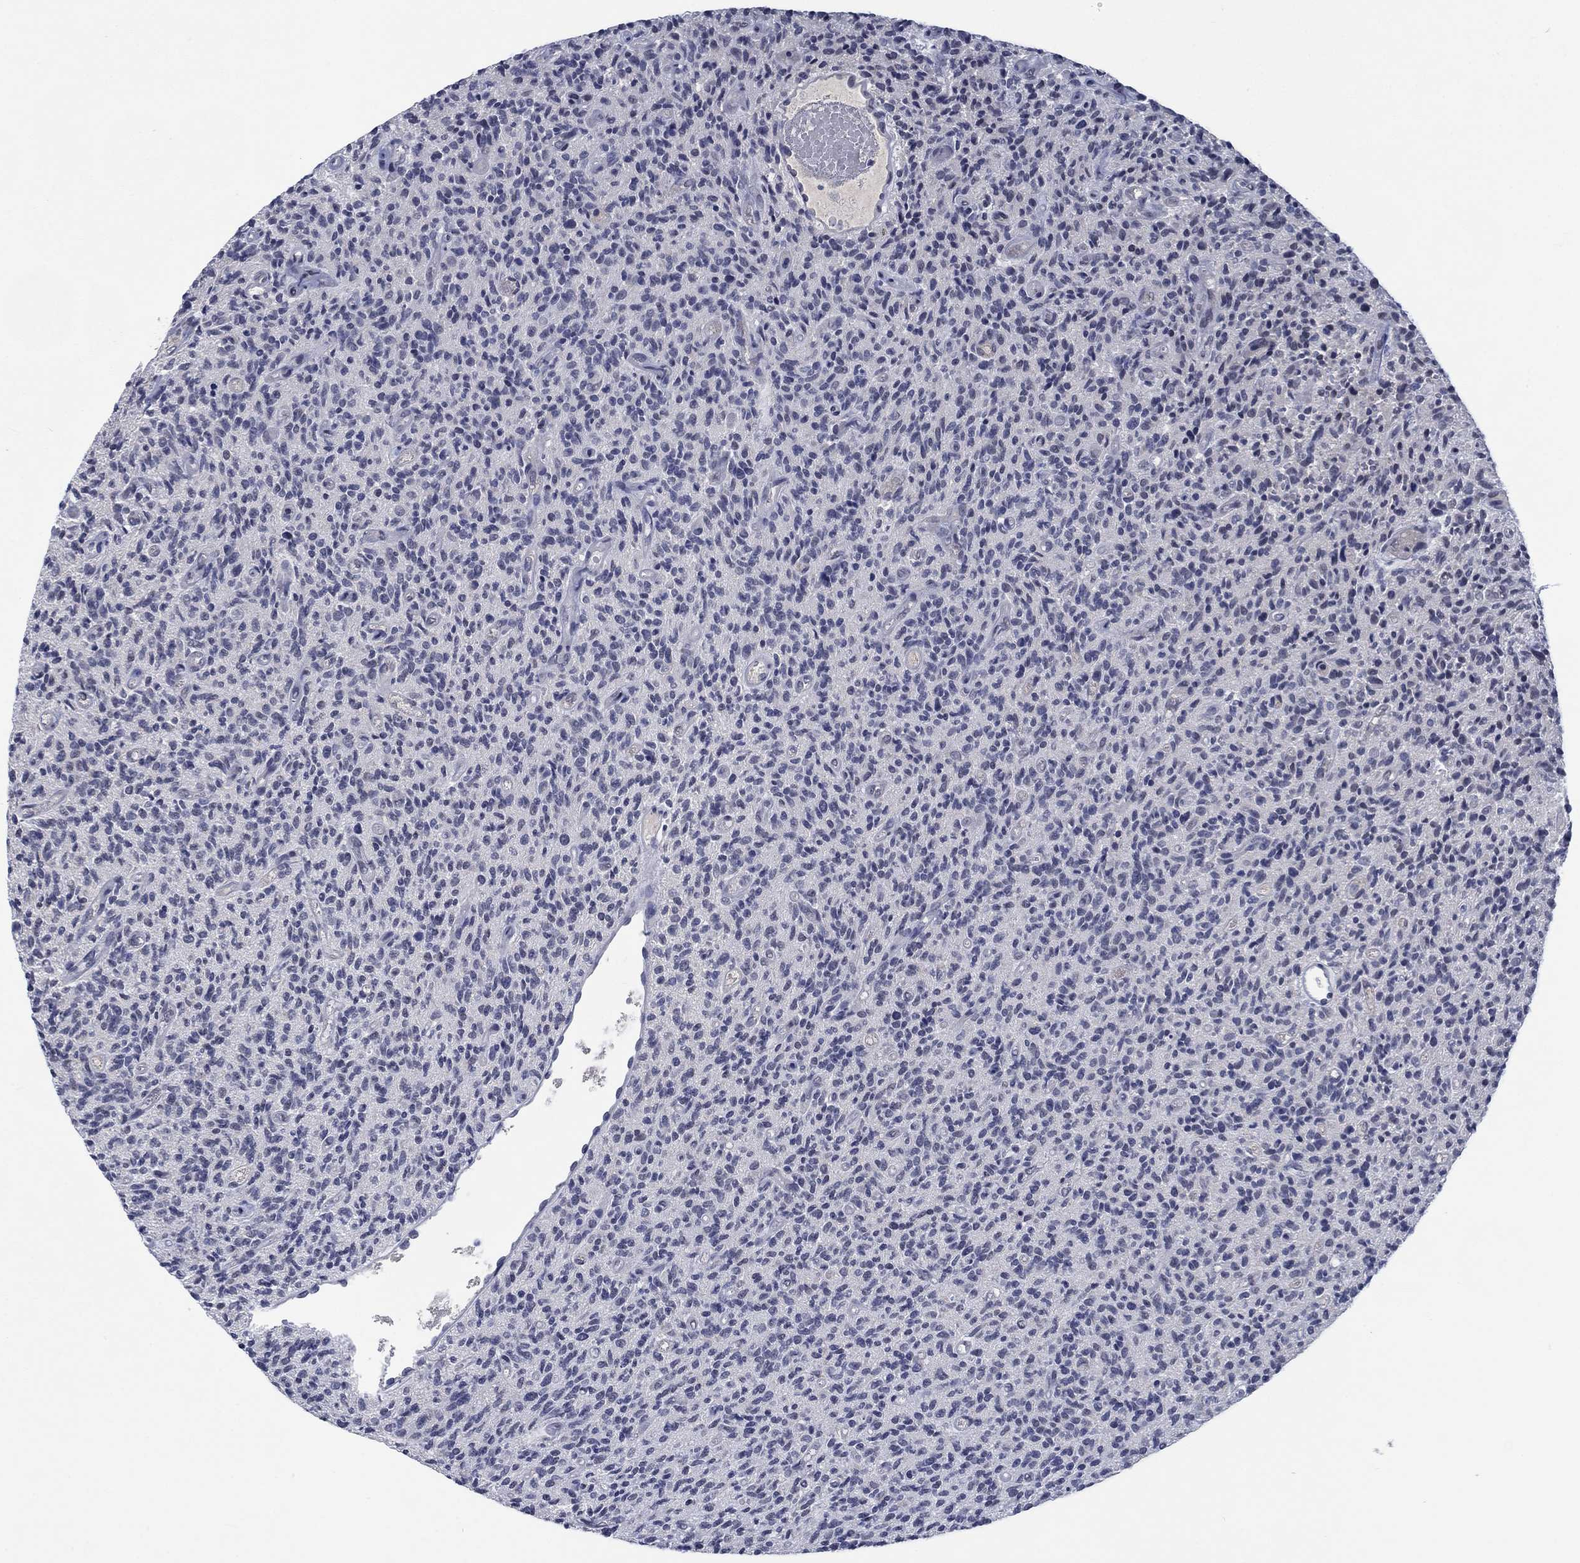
{"staining": {"intensity": "moderate", "quantity": "<25%", "location": "nuclear"}, "tissue": "glioma", "cell_type": "Tumor cells", "image_type": "cancer", "snomed": [{"axis": "morphology", "description": "Glioma, malignant, High grade"}, {"axis": "topography", "description": "Brain"}], "caption": "Protein staining demonstrates moderate nuclear expression in about <25% of tumor cells in glioma.", "gene": "HTN1", "patient": {"sex": "male", "age": 64}}